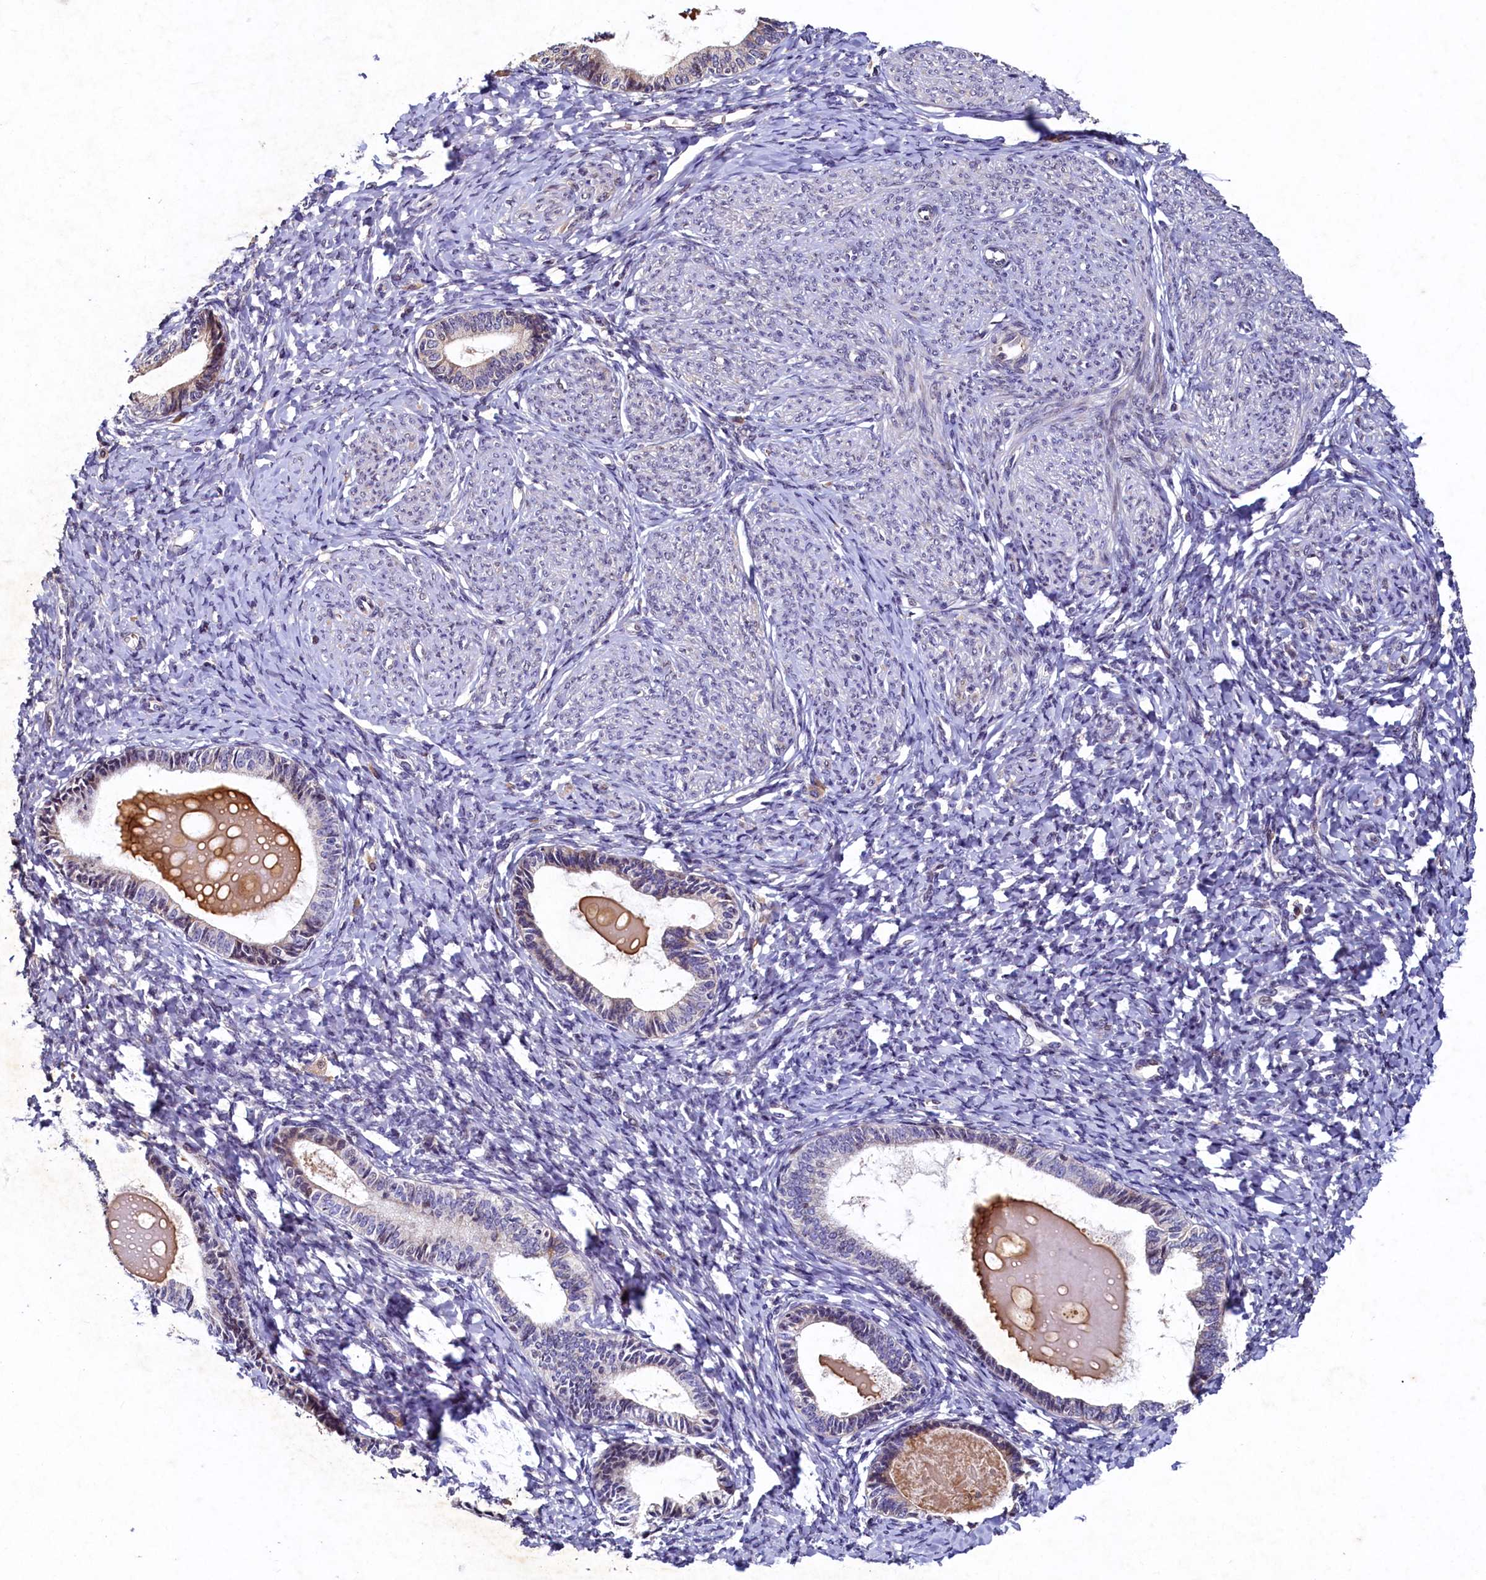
{"staining": {"intensity": "negative", "quantity": "none", "location": "none"}, "tissue": "endometrium", "cell_type": "Cells in endometrial stroma", "image_type": "normal", "snomed": [{"axis": "morphology", "description": "Normal tissue, NOS"}, {"axis": "topography", "description": "Endometrium"}], "caption": "The photomicrograph shows no staining of cells in endometrial stroma in normal endometrium. (DAB (3,3'-diaminobenzidine) IHC, high magnification).", "gene": "LATS2", "patient": {"sex": "female", "age": 72}}